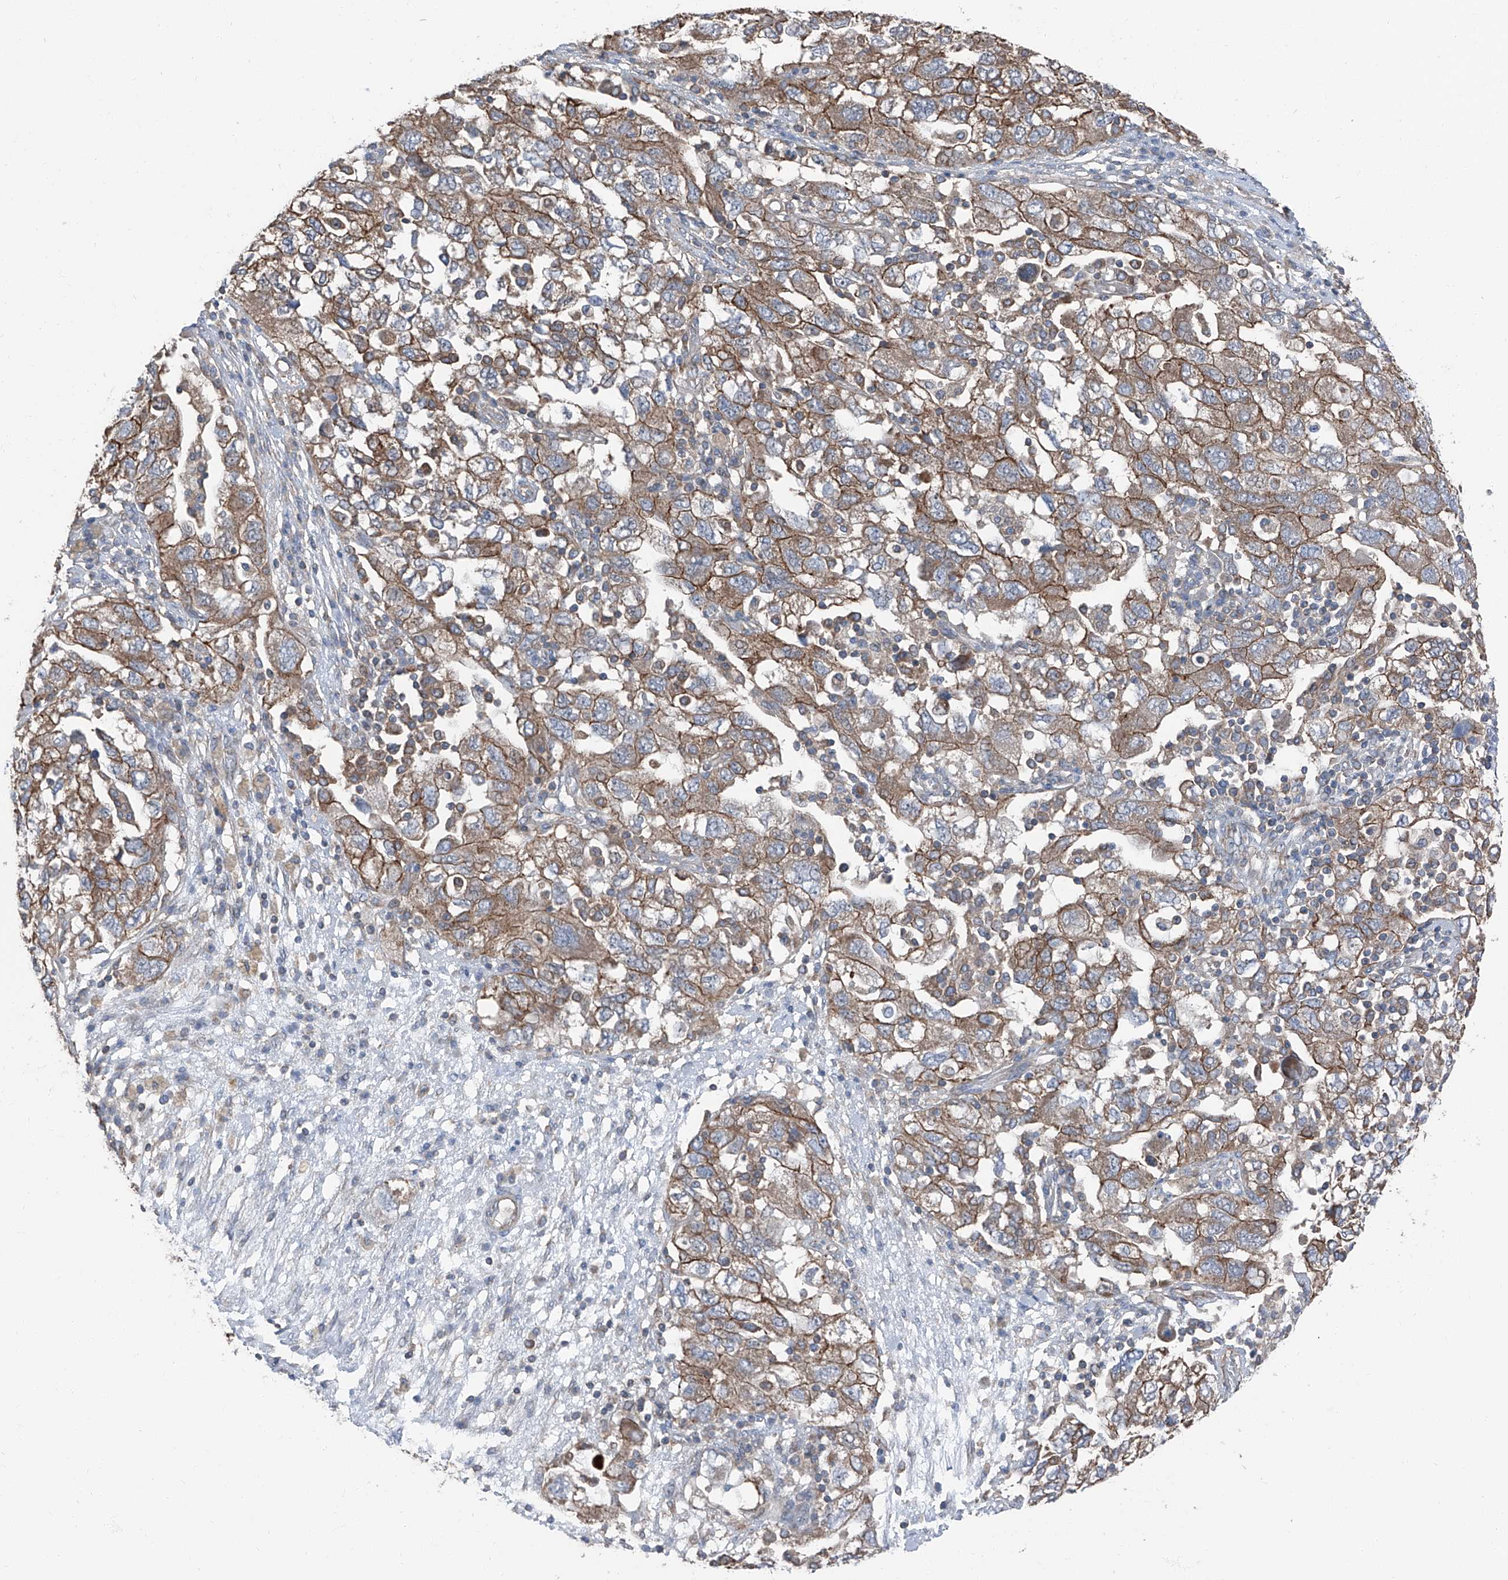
{"staining": {"intensity": "moderate", "quantity": ">75%", "location": "cytoplasmic/membranous"}, "tissue": "ovarian cancer", "cell_type": "Tumor cells", "image_type": "cancer", "snomed": [{"axis": "morphology", "description": "Carcinoma, NOS"}, {"axis": "morphology", "description": "Cystadenocarcinoma, serous, NOS"}, {"axis": "topography", "description": "Ovary"}], "caption": "High-power microscopy captured an immunohistochemistry (IHC) photomicrograph of ovarian cancer (serous cystadenocarcinoma), revealing moderate cytoplasmic/membranous positivity in approximately >75% of tumor cells. The protein is shown in brown color, while the nuclei are stained blue.", "gene": "GPR142", "patient": {"sex": "female", "age": 69}}